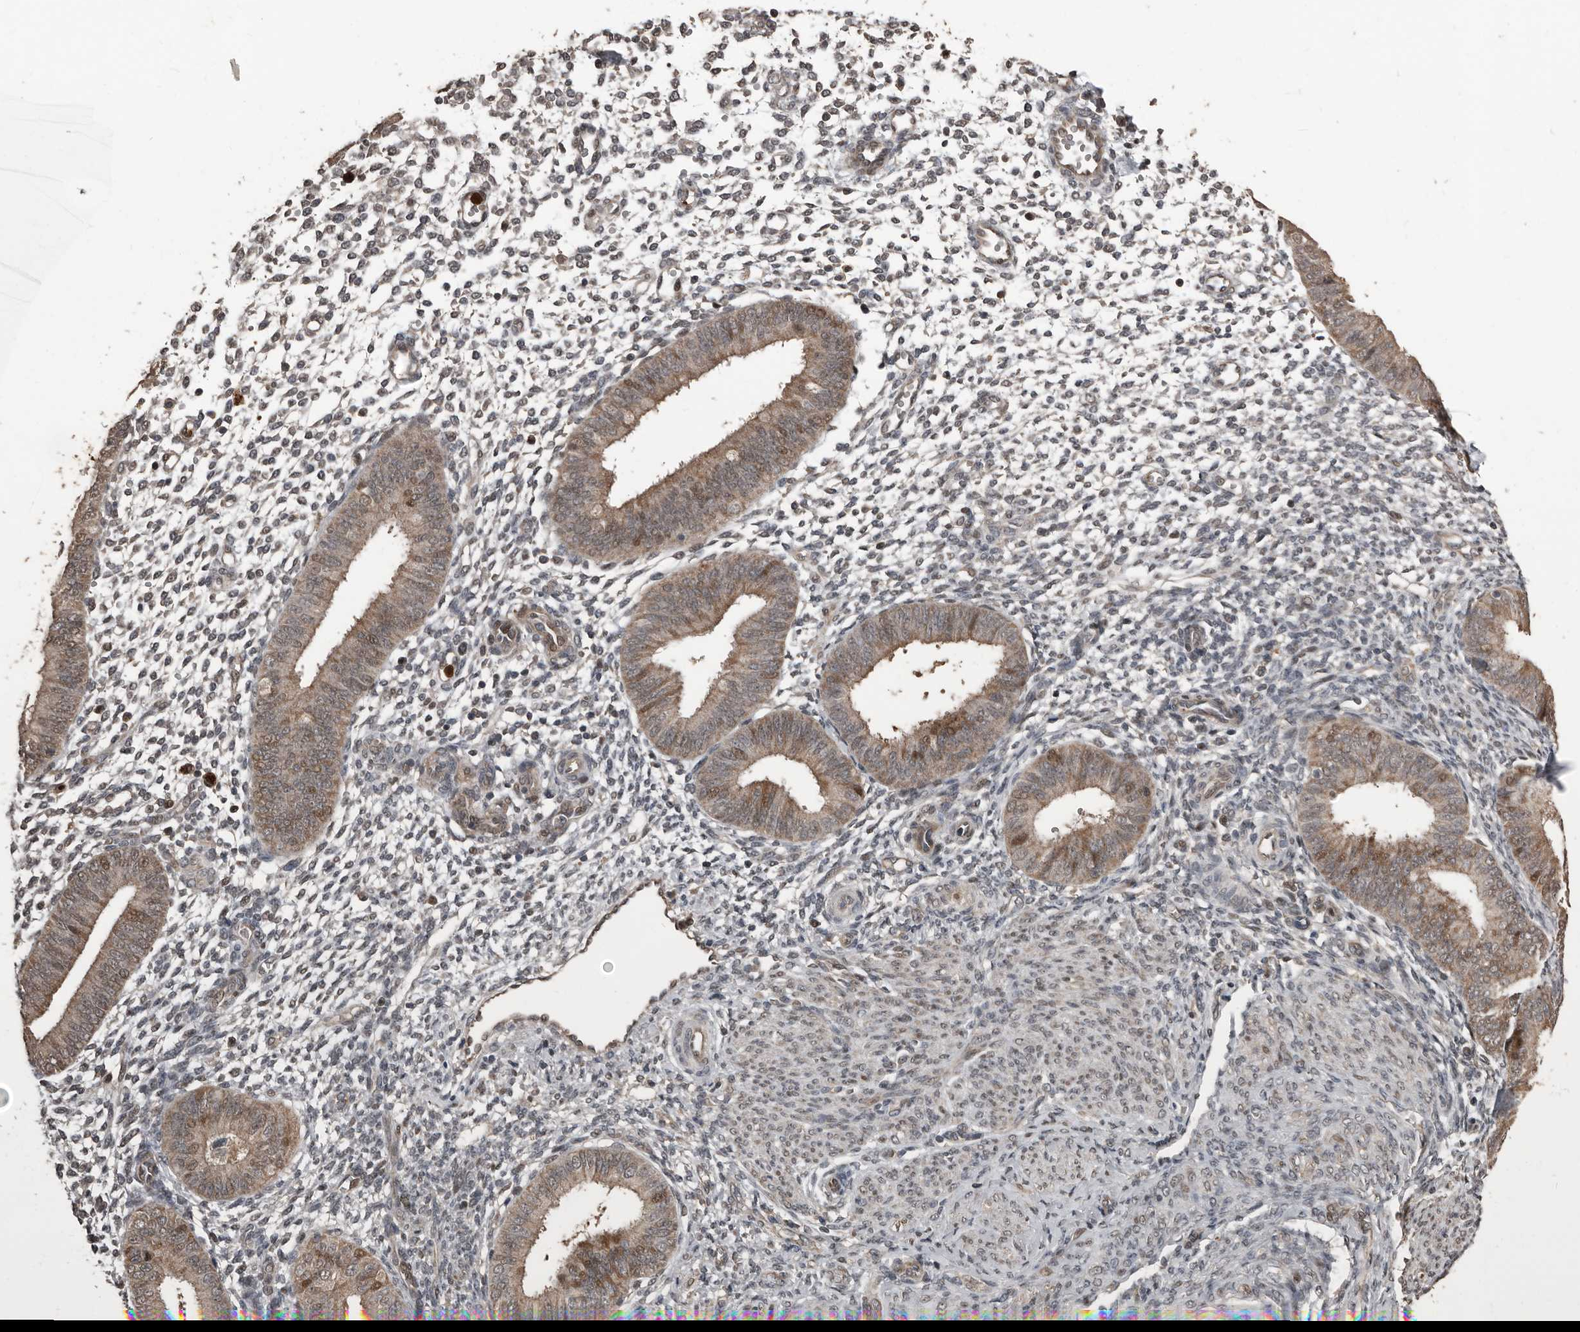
{"staining": {"intensity": "negative", "quantity": "none", "location": "none"}, "tissue": "endometrium", "cell_type": "Cells in endometrial stroma", "image_type": "normal", "snomed": [{"axis": "morphology", "description": "Normal tissue, NOS"}, {"axis": "topography", "description": "Uterus"}, {"axis": "topography", "description": "Endometrium"}], "caption": "Unremarkable endometrium was stained to show a protein in brown. There is no significant positivity in cells in endometrial stroma. The staining was performed using DAB (3,3'-diaminobenzidine) to visualize the protein expression in brown, while the nuclei were stained in blue with hematoxylin (Magnification: 20x).", "gene": "FSBP", "patient": {"sex": "female", "age": 48}}